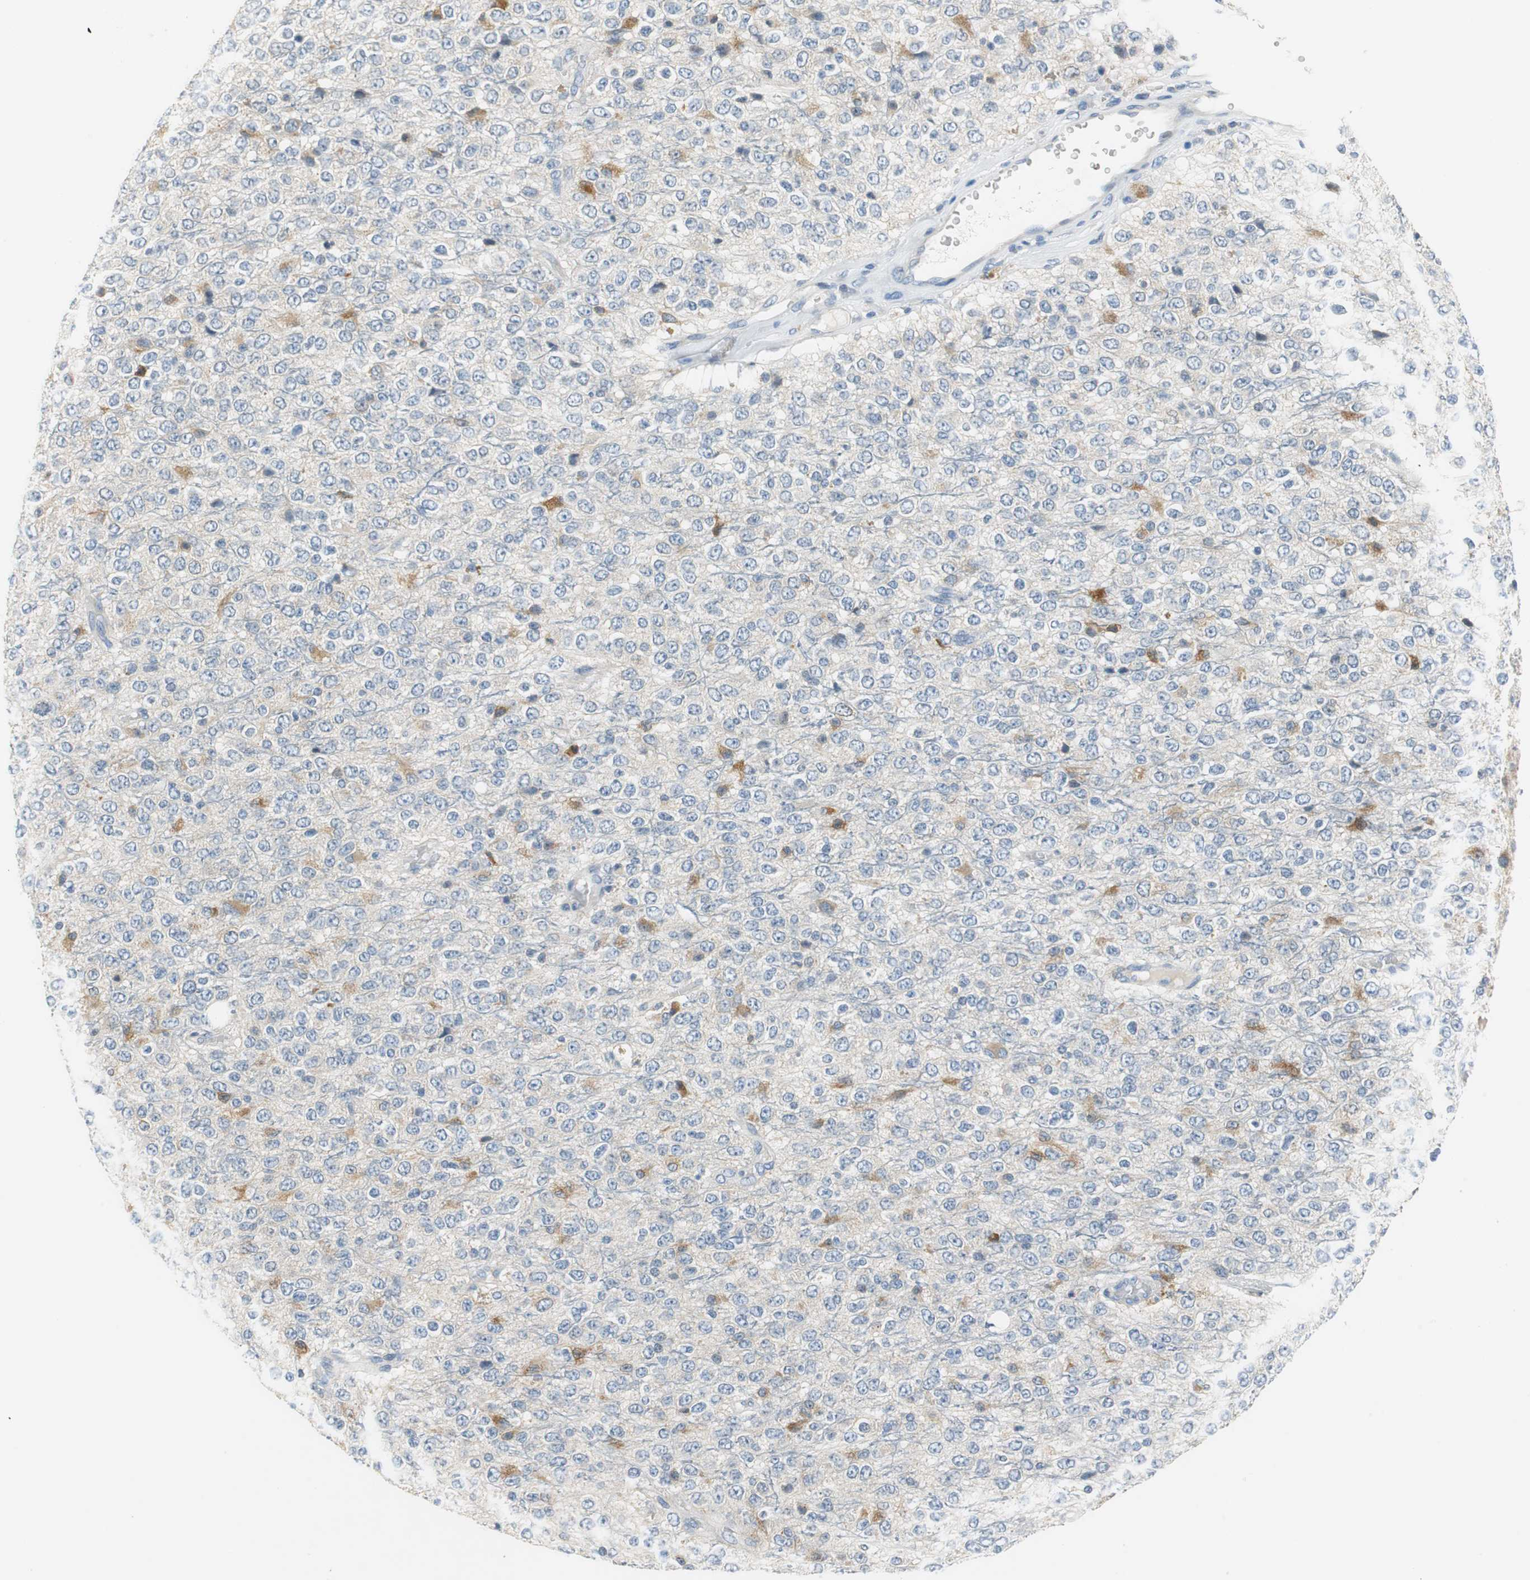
{"staining": {"intensity": "moderate", "quantity": "<25%", "location": "cytoplasmic/membranous"}, "tissue": "glioma", "cell_type": "Tumor cells", "image_type": "cancer", "snomed": [{"axis": "morphology", "description": "Glioma, malignant, High grade"}, {"axis": "topography", "description": "pancreas cauda"}], "caption": "A brown stain labels moderate cytoplasmic/membranous expression of a protein in human malignant glioma (high-grade) tumor cells.", "gene": "FADS2", "patient": {"sex": "male", "age": 60}}